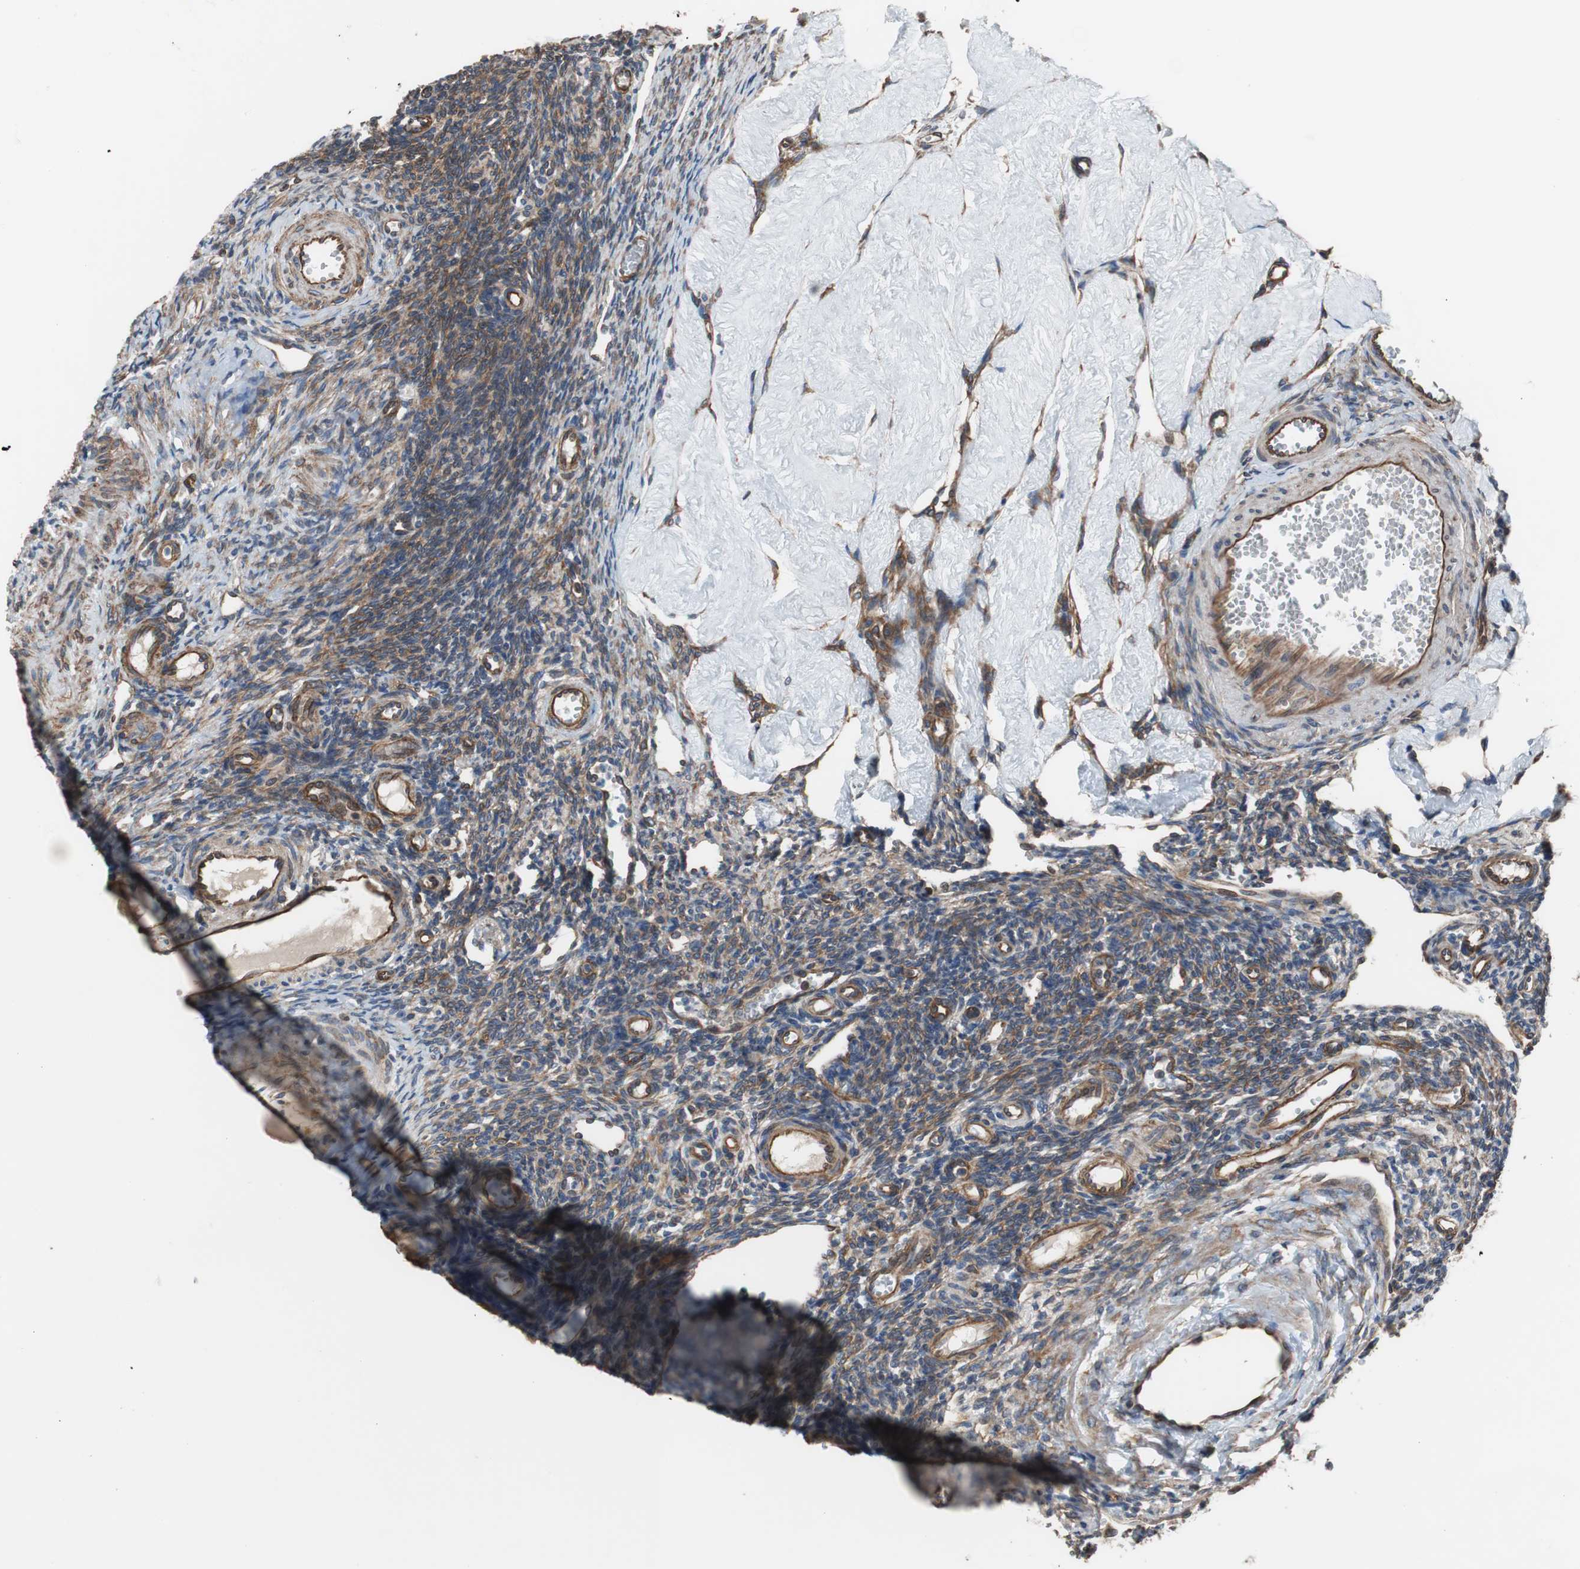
{"staining": {"intensity": "strong", "quantity": ">75%", "location": "cytoplasmic/membranous"}, "tissue": "ovary", "cell_type": "Follicle cells", "image_type": "normal", "snomed": [{"axis": "morphology", "description": "Normal tissue, NOS"}, {"axis": "topography", "description": "Ovary"}], "caption": "A histopathology image showing strong cytoplasmic/membranous expression in approximately >75% of follicle cells in normal ovary, as visualized by brown immunohistochemical staining.", "gene": "KIF3B", "patient": {"sex": "female", "age": 33}}